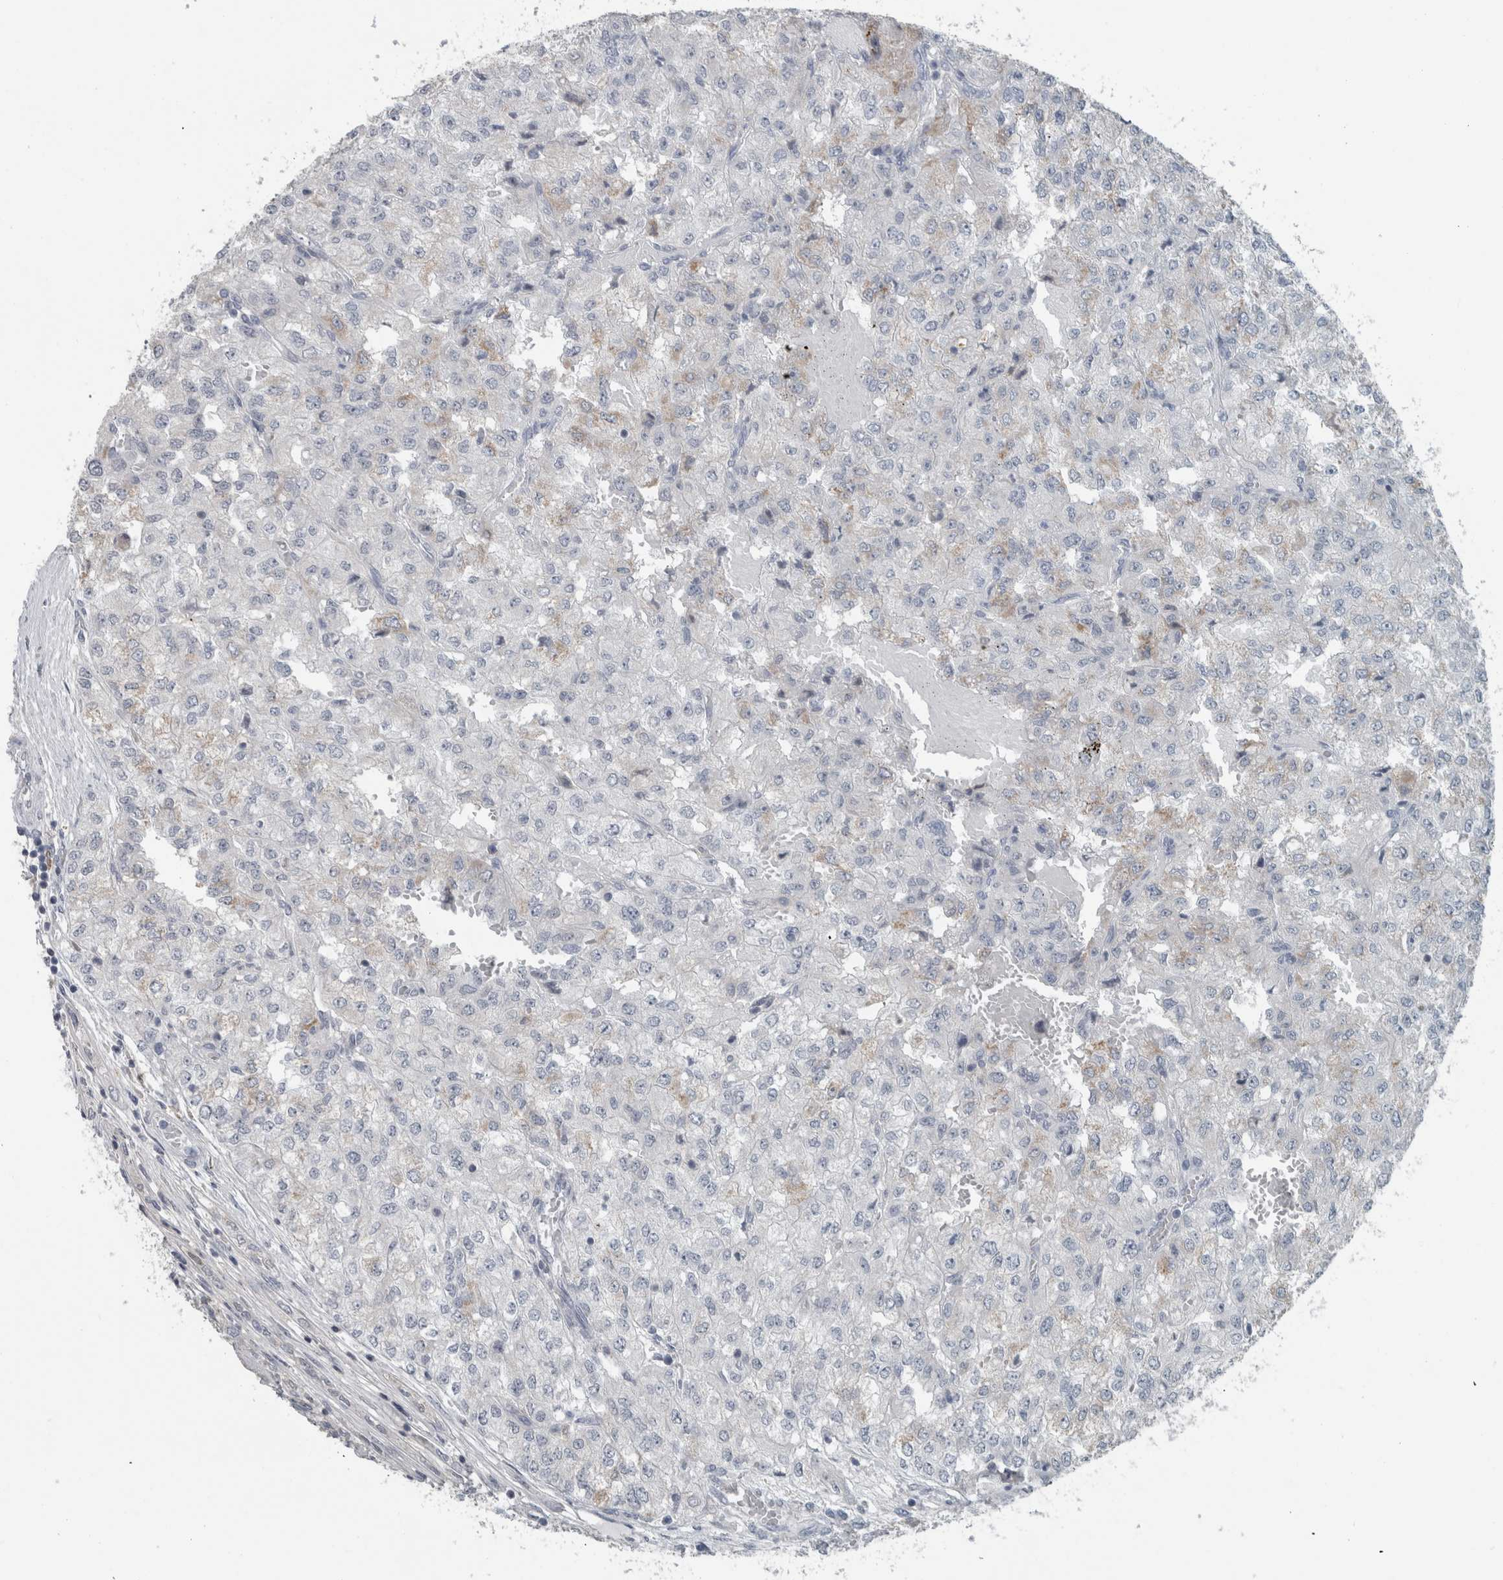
{"staining": {"intensity": "negative", "quantity": "none", "location": "none"}, "tissue": "renal cancer", "cell_type": "Tumor cells", "image_type": "cancer", "snomed": [{"axis": "morphology", "description": "Adenocarcinoma, NOS"}, {"axis": "topography", "description": "Kidney"}], "caption": "This image is of renal cancer stained with immunohistochemistry to label a protein in brown with the nuclei are counter-stained blue. There is no staining in tumor cells.", "gene": "ACSF2", "patient": {"sex": "female", "age": 54}}